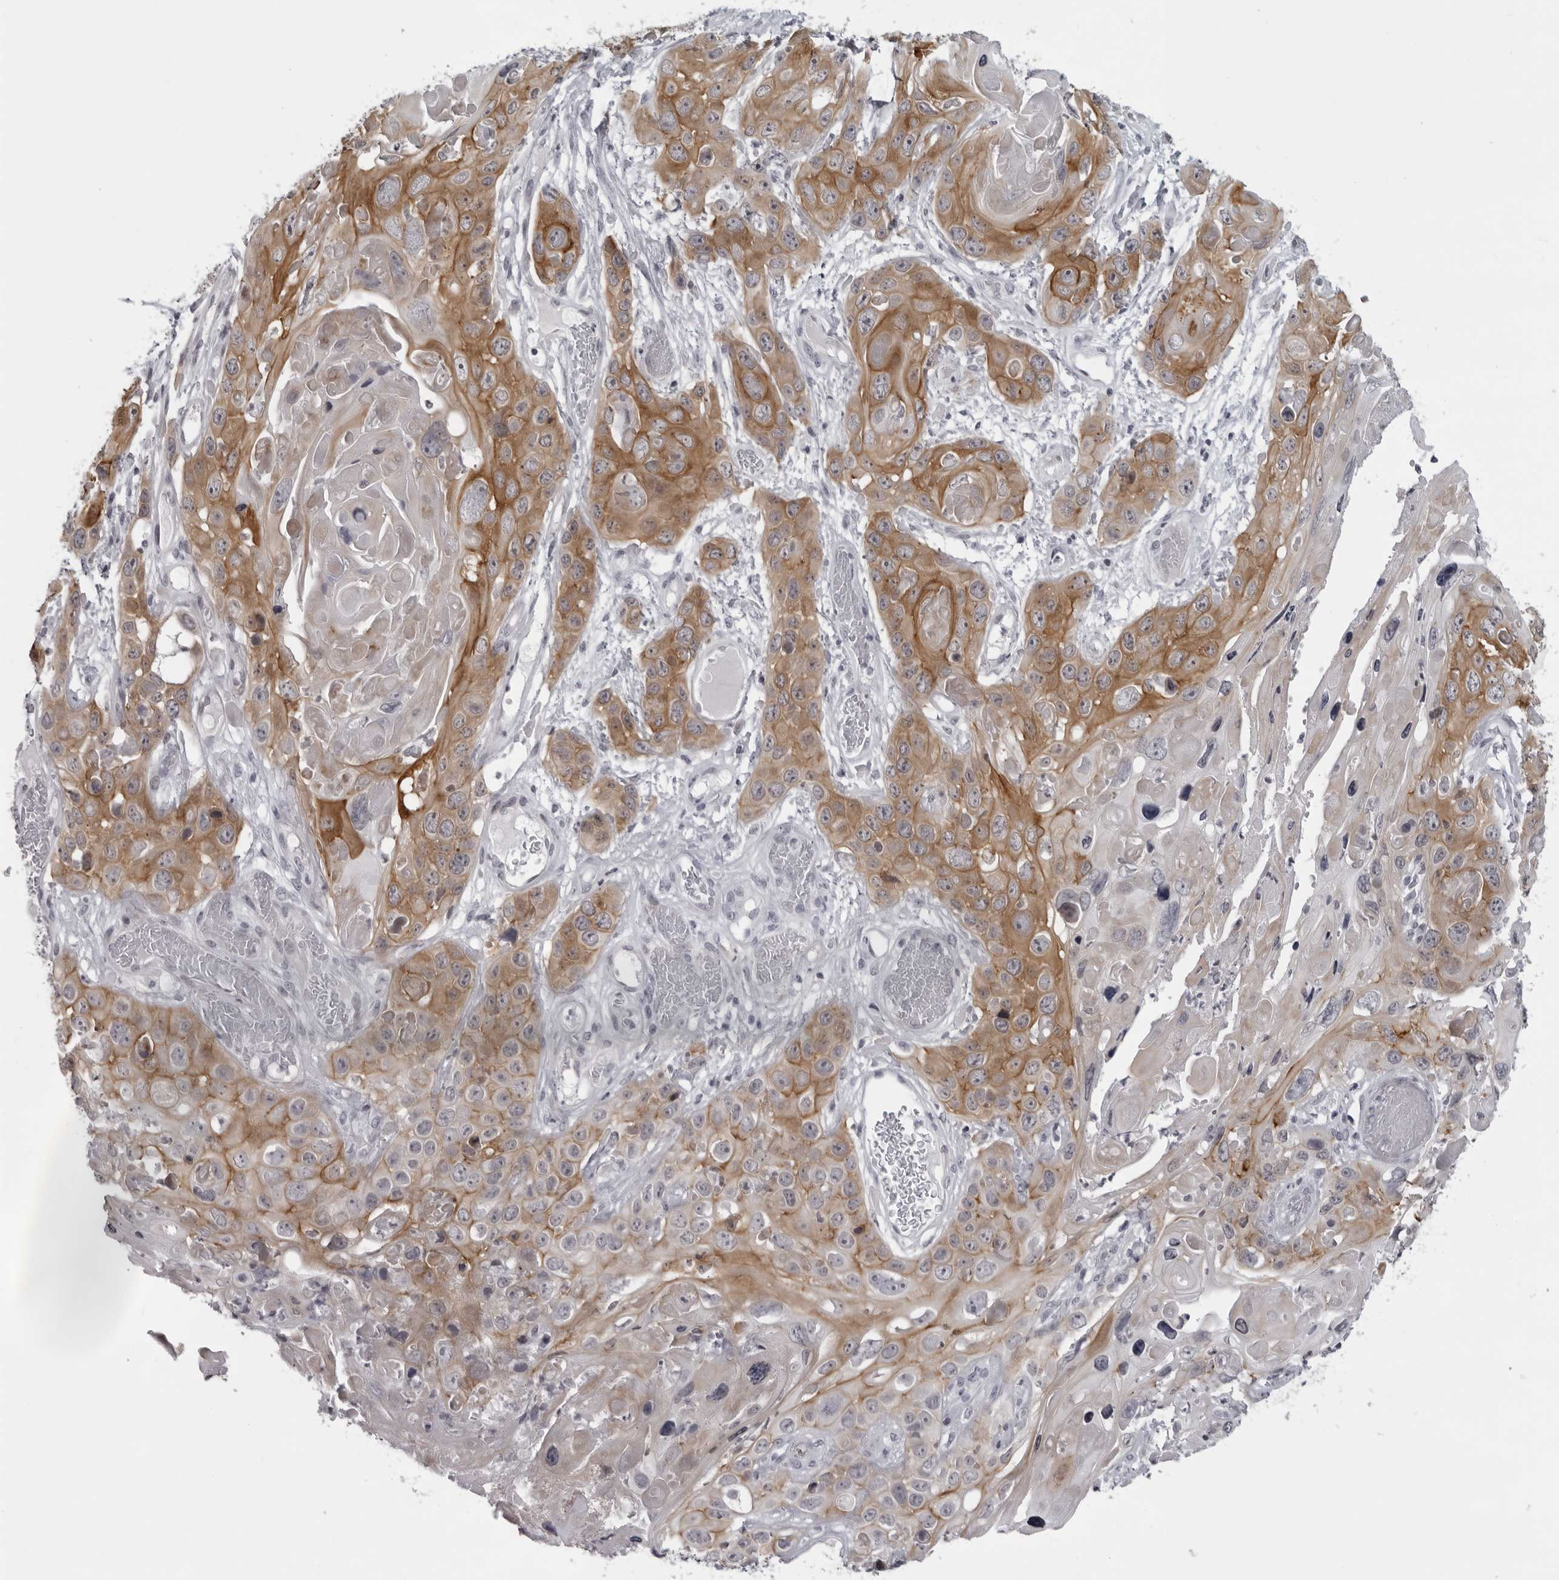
{"staining": {"intensity": "moderate", "quantity": ">75%", "location": "cytoplasmic/membranous"}, "tissue": "skin cancer", "cell_type": "Tumor cells", "image_type": "cancer", "snomed": [{"axis": "morphology", "description": "Squamous cell carcinoma, NOS"}, {"axis": "topography", "description": "Skin"}], "caption": "This photomicrograph shows IHC staining of human skin cancer (squamous cell carcinoma), with medium moderate cytoplasmic/membranous expression in about >75% of tumor cells.", "gene": "NUDT18", "patient": {"sex": "male", "age": 55}}